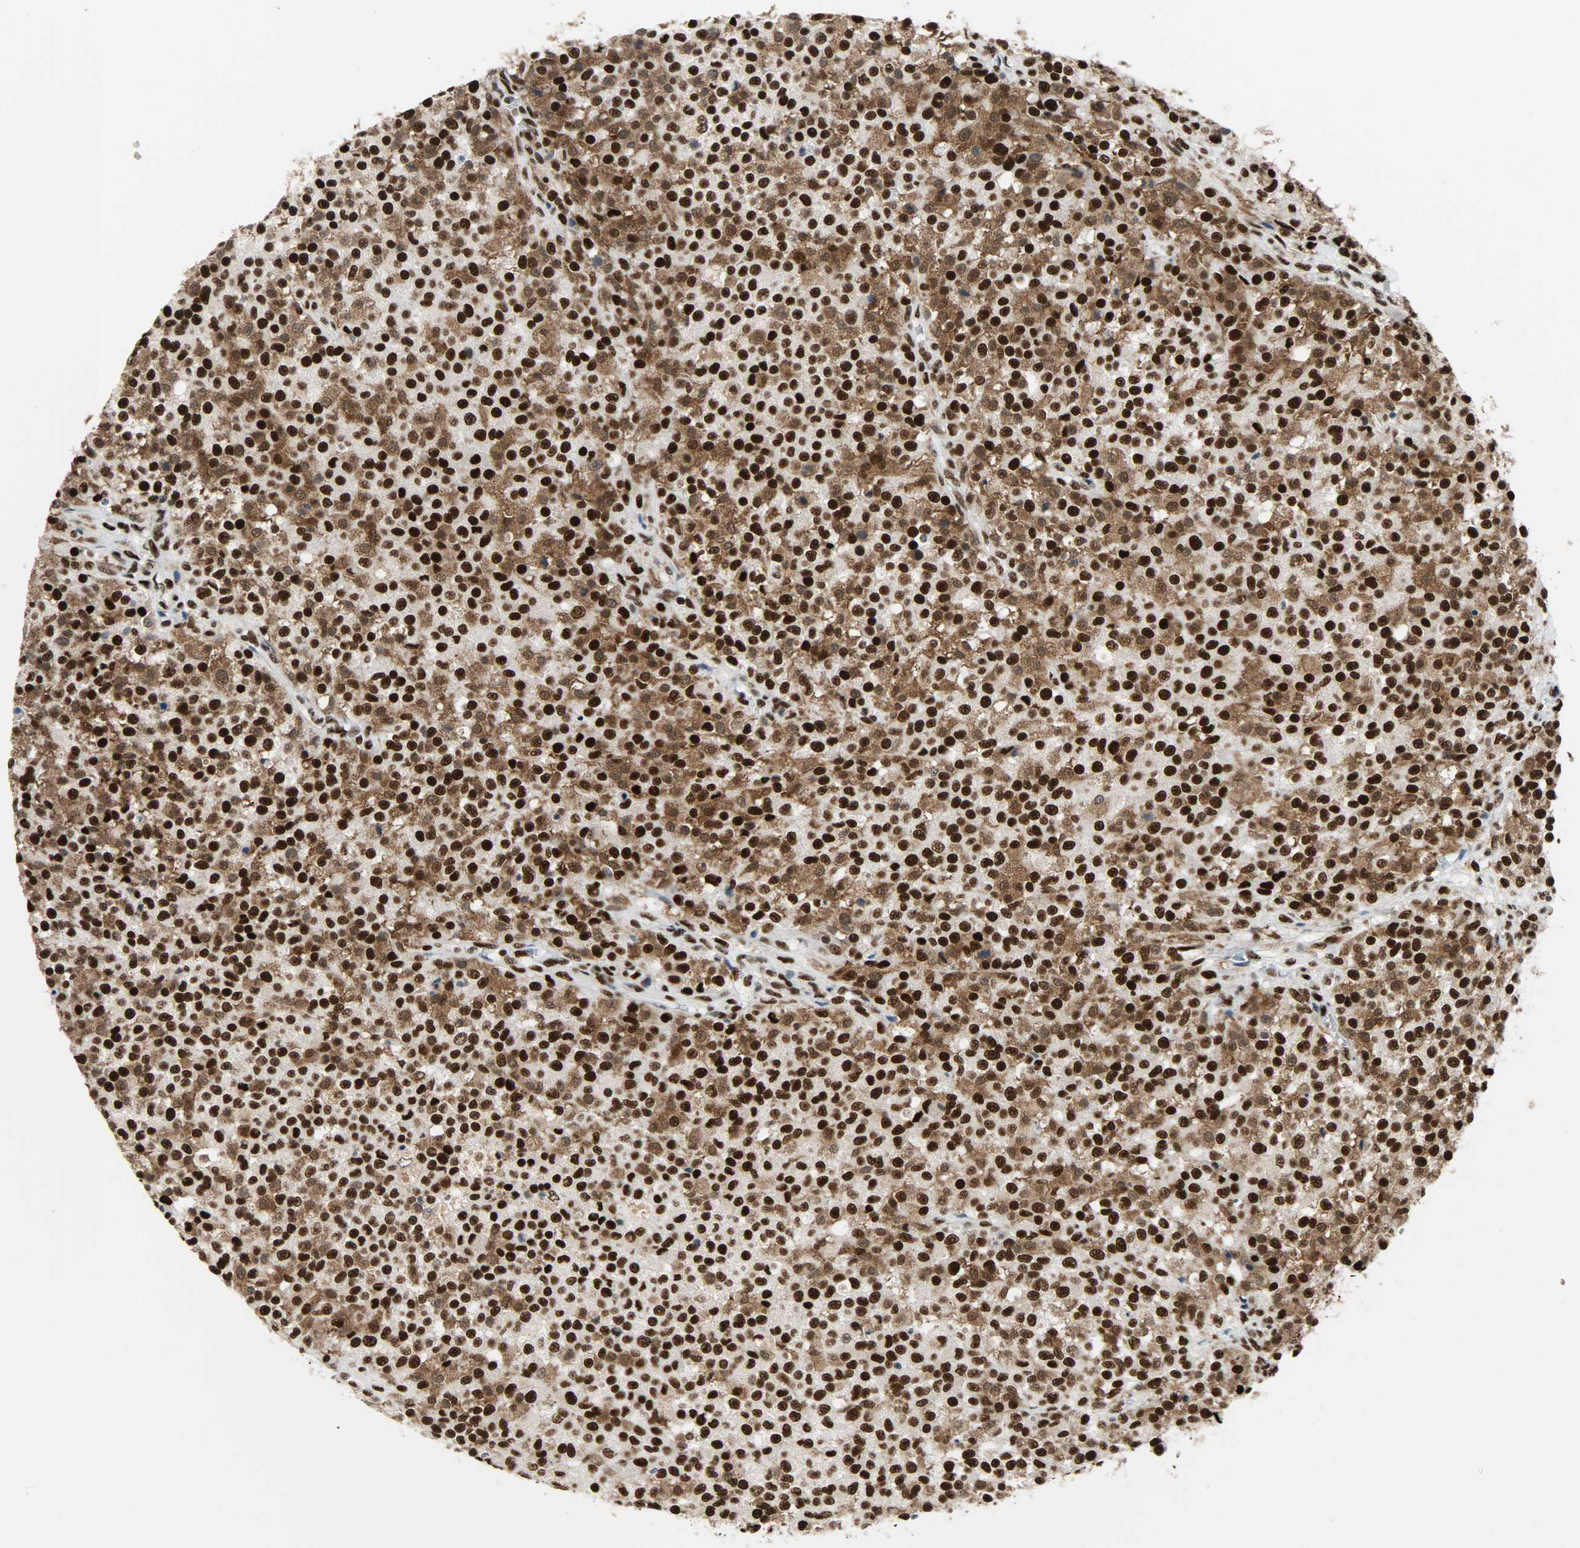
{"staining": {"intensity": "strong", "quantity": ">75%", "location": "cytoplasmic/membranous,nuclear"}, "tissue": "testis cancer", "cell_type": "Tumor cells", "image_type": "cancer", "snomed": [{"axis": "morphology", "description": "Seminoma, NOS"}, {"axis": "topography", "description": "Testis"}], "caption": "A histopathology image of human testis seminoma stained for a protein reveals strong cytoplasmic/membranous and nuclear brown staining in tumor cells.", "gene": "SSB", "patient": {"sex": "male", "age": 59}}